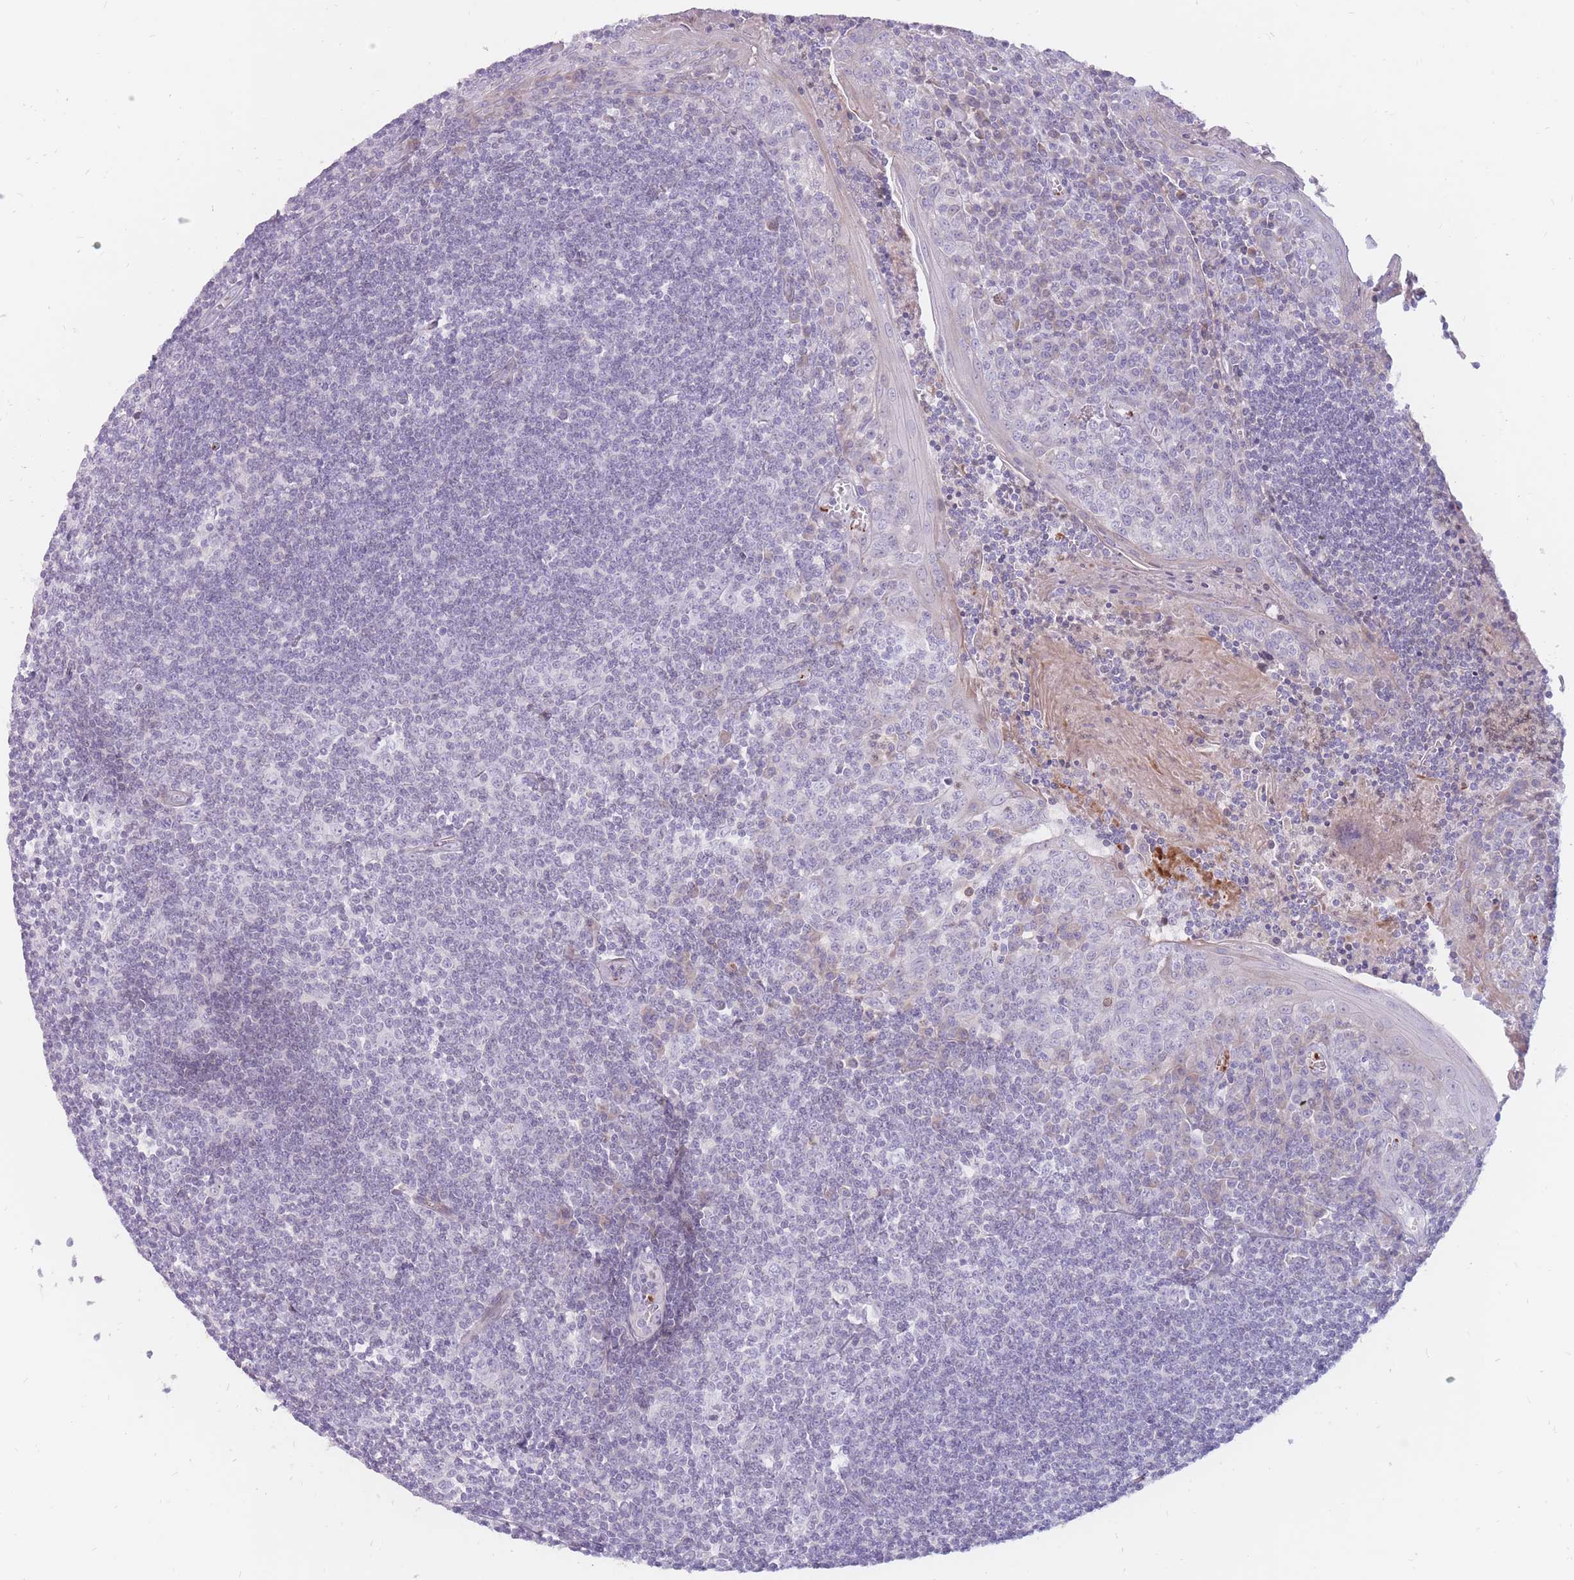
{"staining": {"intensity": "negative", "quantity": "none", "location": "none"}, "tissue": "tonsil", "cell_type": "Germinal center cells", "image_type": "normal", "snomed": [{"axis": "morphology", "description": "Normal tissue, NOS"}, {"axis": "topography", "description": "Tonsil"}], "caption": "High power microscopy histopathology image of an immunohistochemistry histopathology image of benign tonsil, revealing no significant staining in germinal center cells. (Brightfield microscopy of DAB (3,3'-diaminobenzidine) IHC at high magnification).", "gene": "PTGDR", "patient": {"sex": "male", "age": 27}}